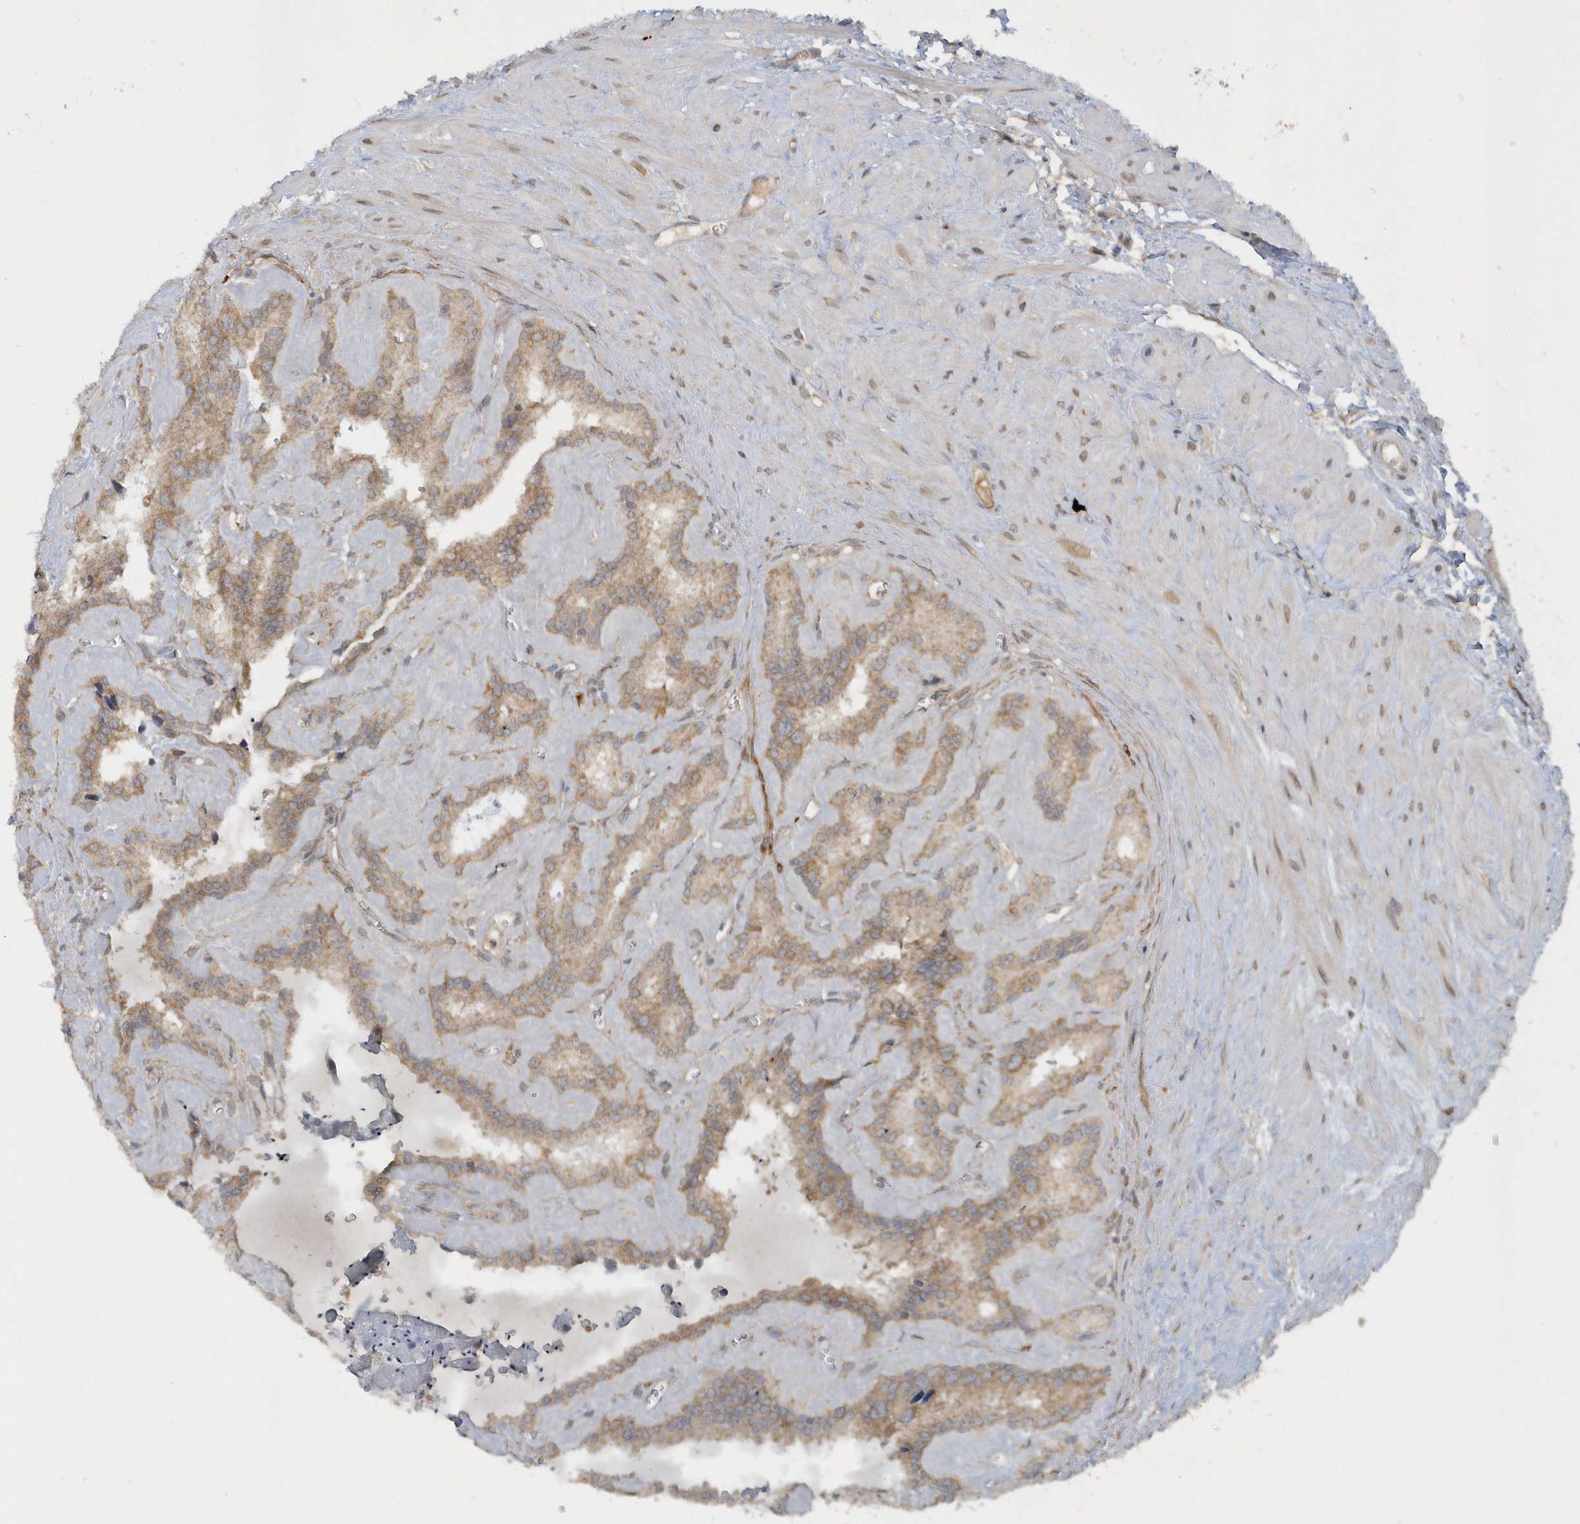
{"staining": {"intensity": "moderate", "quantity": ">75%", "location": "cytoplasmic/membranous"}, "tissue": "seminal vesicle", "cell_type": "Glandular cells", "image_type": "normal", "snomed": [{"axis": "morphology", "description": "Normal tissue, NOS"}, {"axis": "topography", "description": "Prostate"}, {"axis": "topography", "description": "Seminal veicle"}], "caption": "DAB (3,3'-diaminobenzidine) immunohistochemical staining of benign seminal vesicle demonstrates moderate cytoplasmic/membranous protein positivity in approximately >75% of glandular cells.", "gene": "STIM2", "patient": {"sex": "male", "age": 59}}